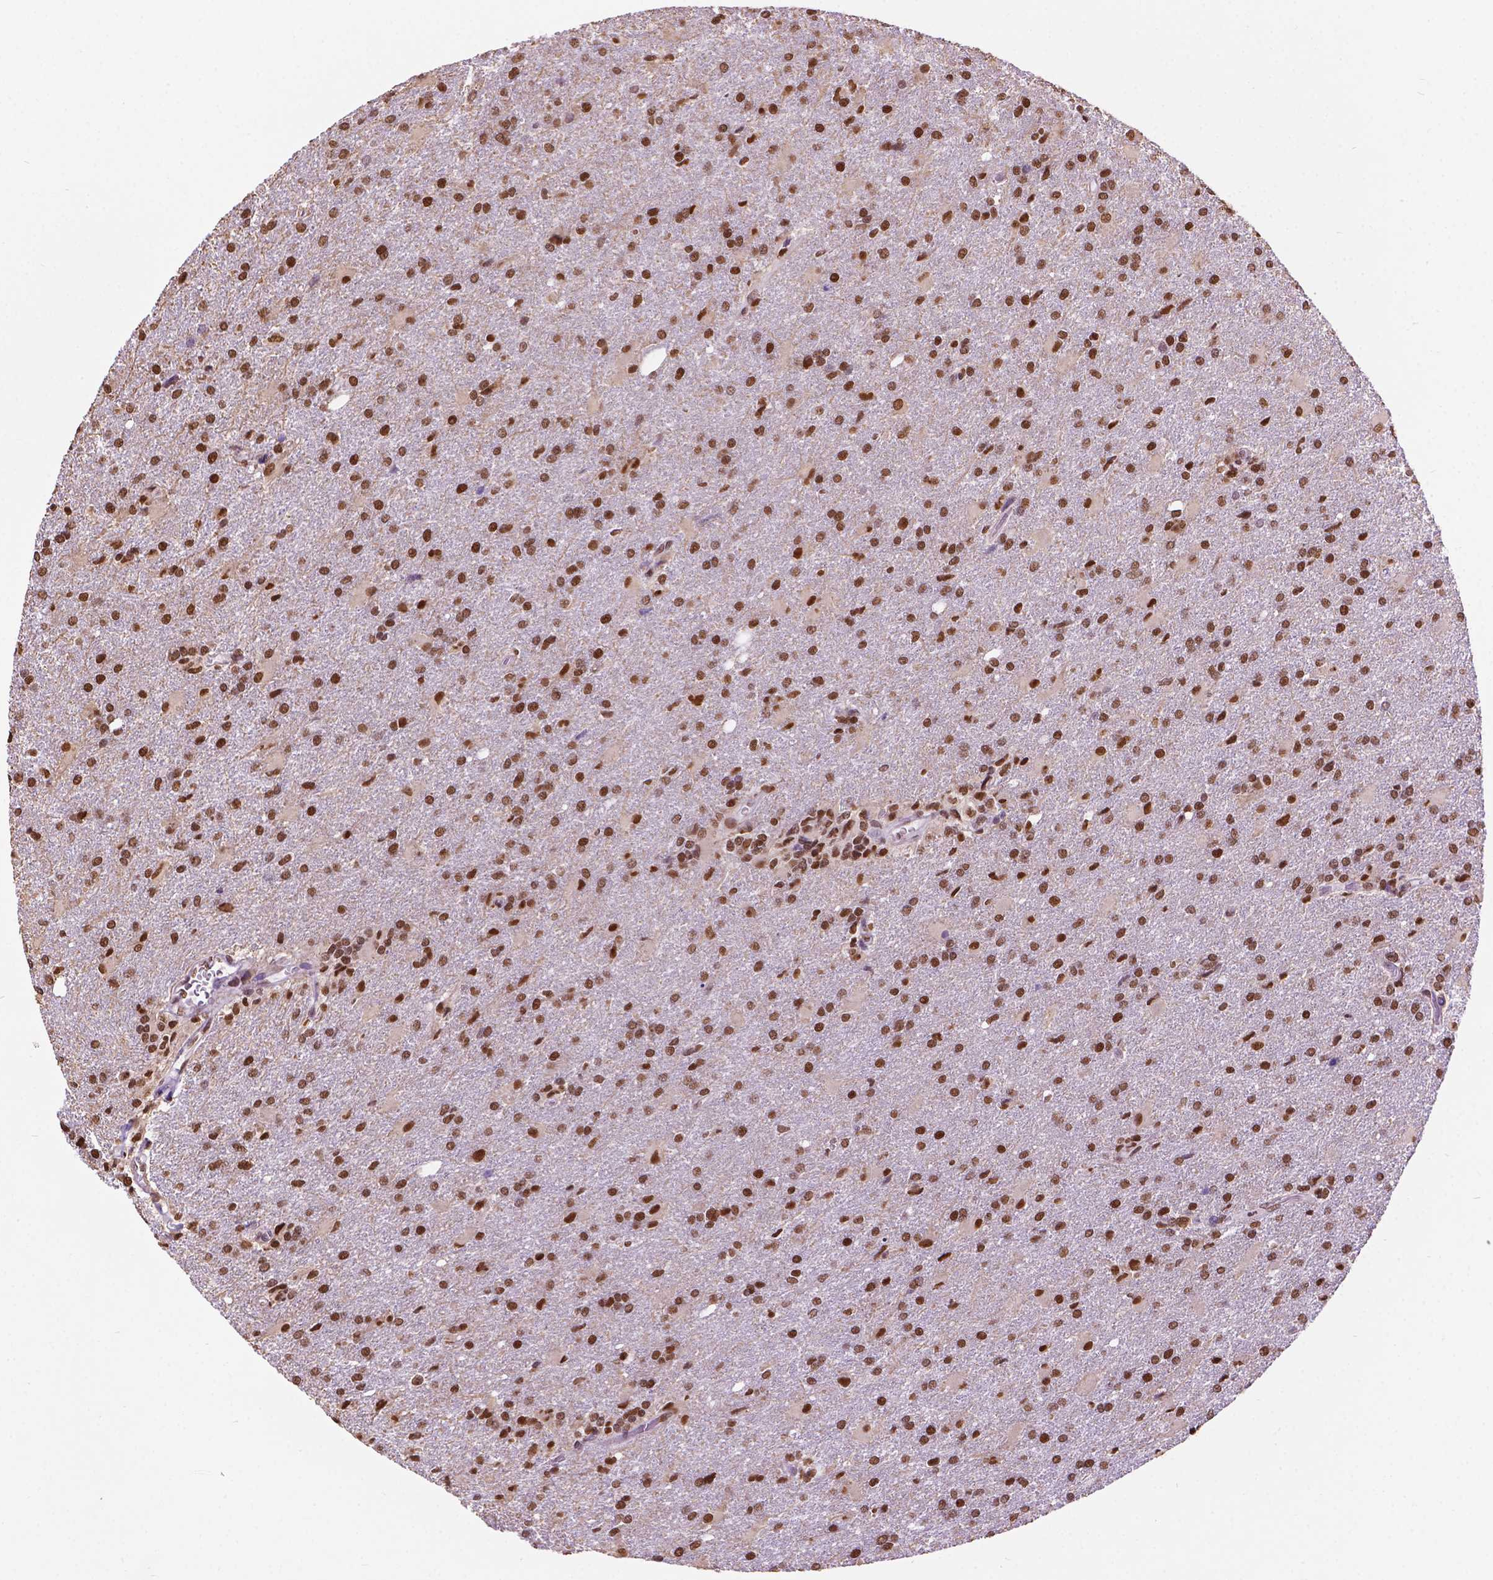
{"staining": {"intensity": "strong", "quantity": ">75%", "location": "nuclear"}, "tissue": "glioma", "cell_type": "Tumor cells", "image_type": "cancer", "snomed": [{"axis": "morphology", "description": "Glioma, malignant, High grade"}, {"axis": "topography", "description": "Brain"}], "caption": "Malignant high-grade glioma tissue shows strong nuclear expression in about >75% of tumor cells, visualized by immunohistochemistry.", "gene": "COL23A1", "patient": {"sex": "male", "age": 68}}